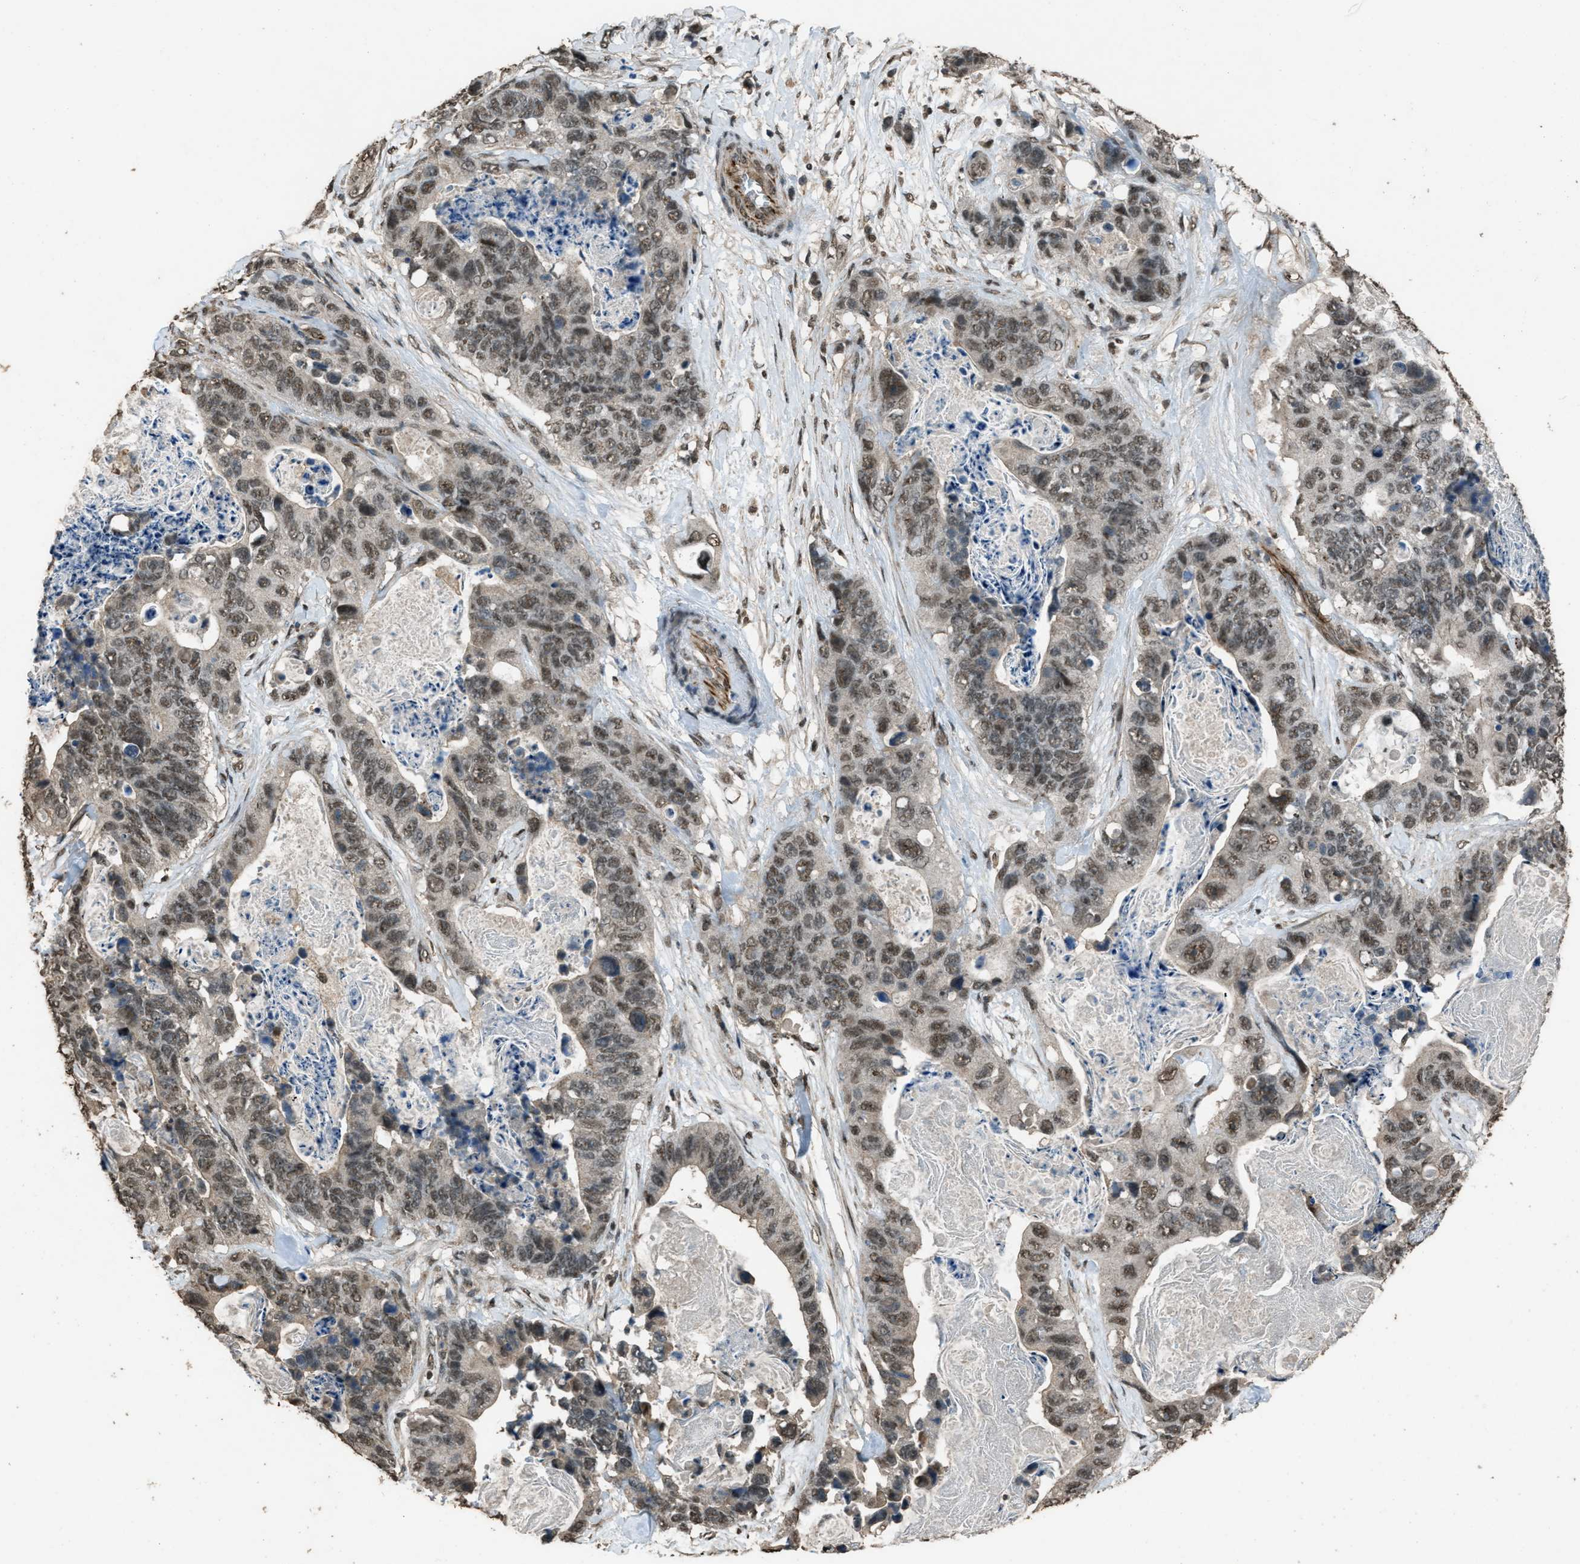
{"staining": {"intensity": "moderate", "quantity": ">75%", "location": "nuclear"}, "tissue": "stomach cancer", "cell_type": "Tumor cells", "image_type": "cancer", "snomed": [{"axis": "morphology", "description": "Adenocarcinoma, NOS"}, {"axis": "topography", "description": "Stomach"}], "caption": "Human stomach cancer (adenocarcinoma) stained for a protein (brown) exhibits moderate nuclear positive expression in approximately >75% of tumor cells.", "gene": "SERTAD2", "patient": {"sex": "female", "age": 89}}